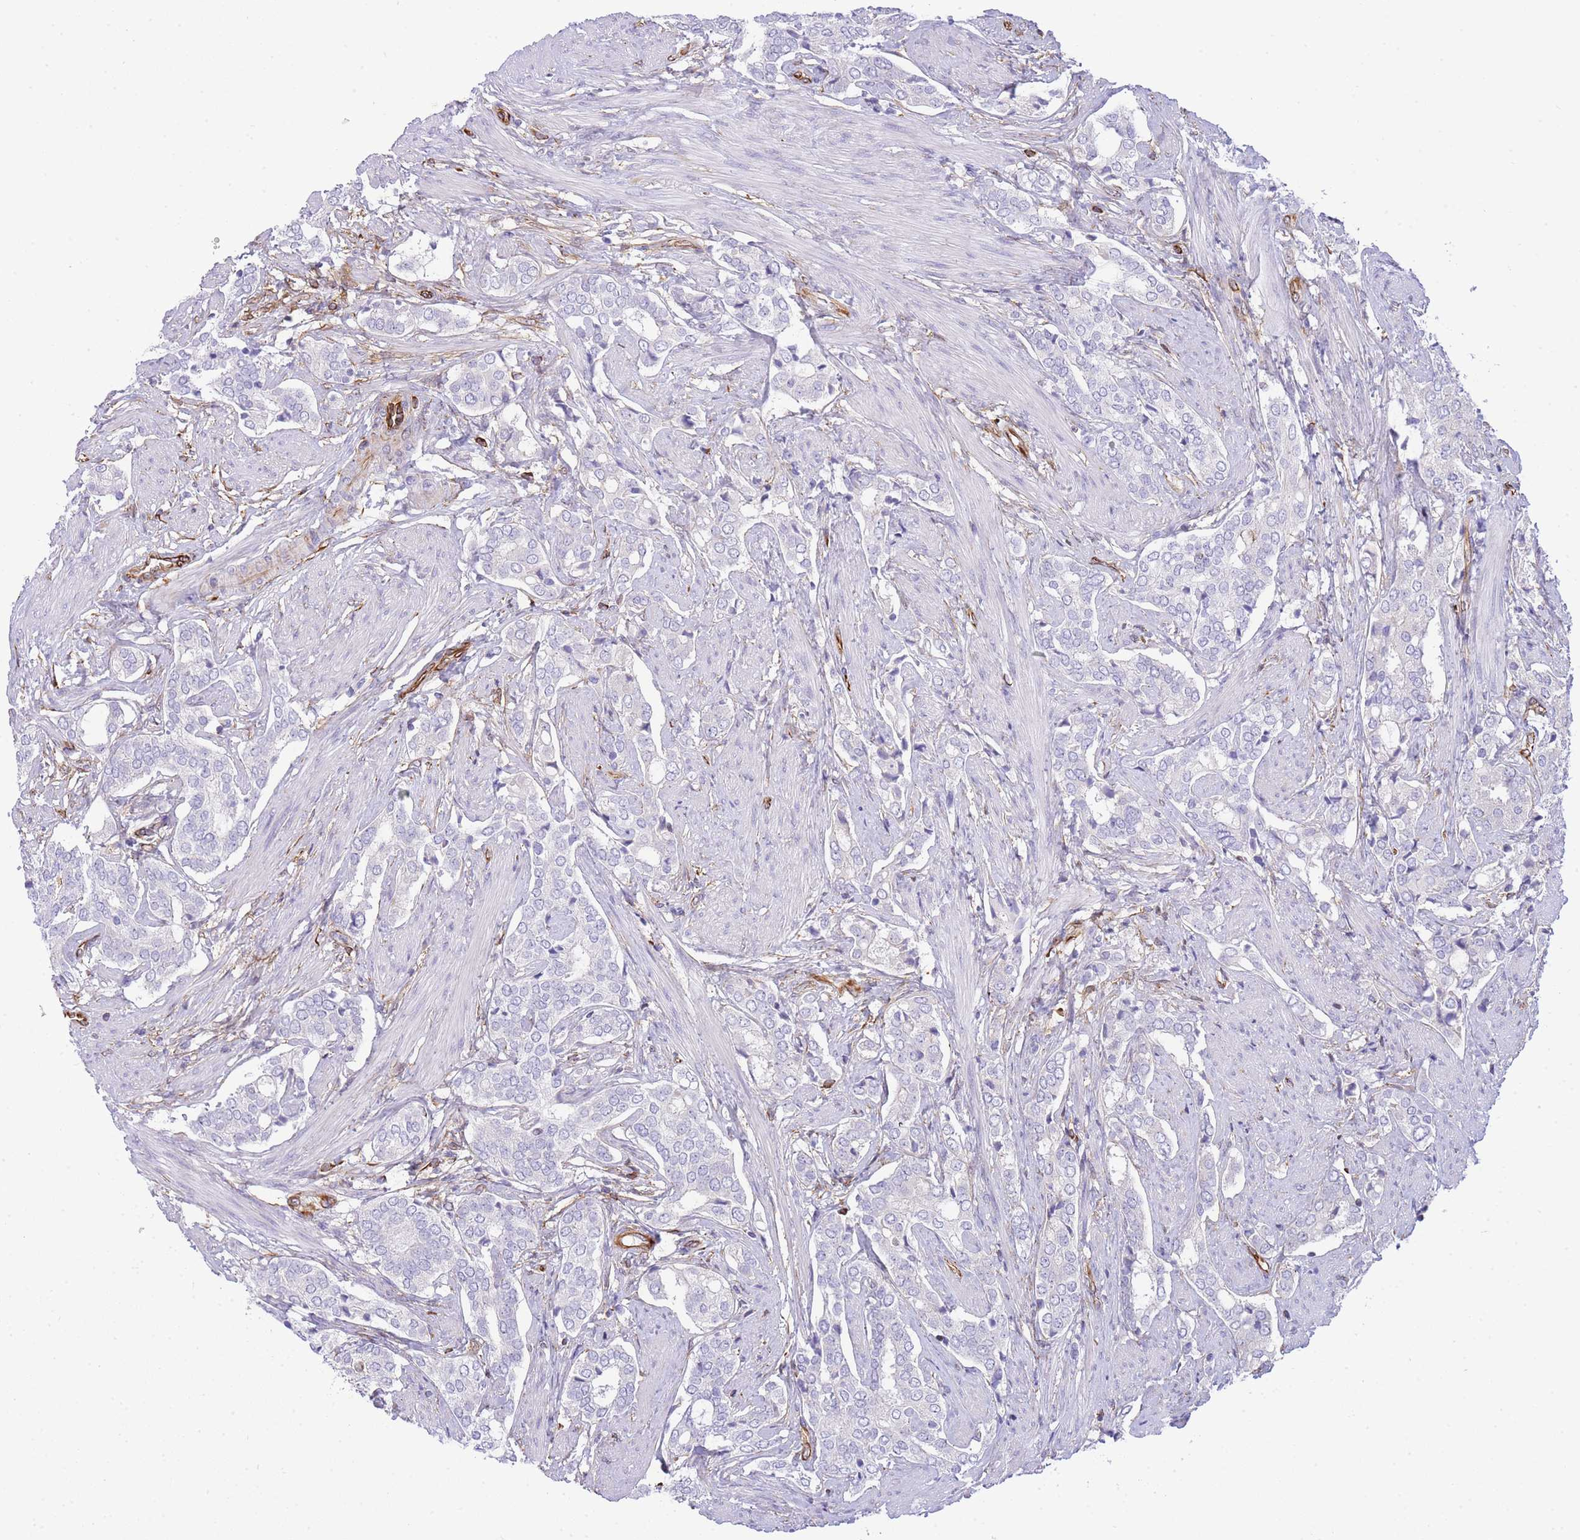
{"staining": {"intensity": "negative", "quantity": "none", "location": "none"}, "tissue": "prostate cancer", "cell_type": "Tumor cells", "image_type": "cancer", "snomed": [{"axis": "morphology", "description": "Adenocarcinoma, High grade"}, {"axis": "topography", "description": "Prostate"}], "caption": "Immunohistochemical staining of prostate adenocarcinoma (high-grade) exhibits no significant positivity in tumor cells. (Stains: DAB IHC with hematoxylin counter stain, Microscopy: brightfield microscopy at high magnification).", "gene": "ECPAS", "patient": {"sex": "male", "age": 71}}